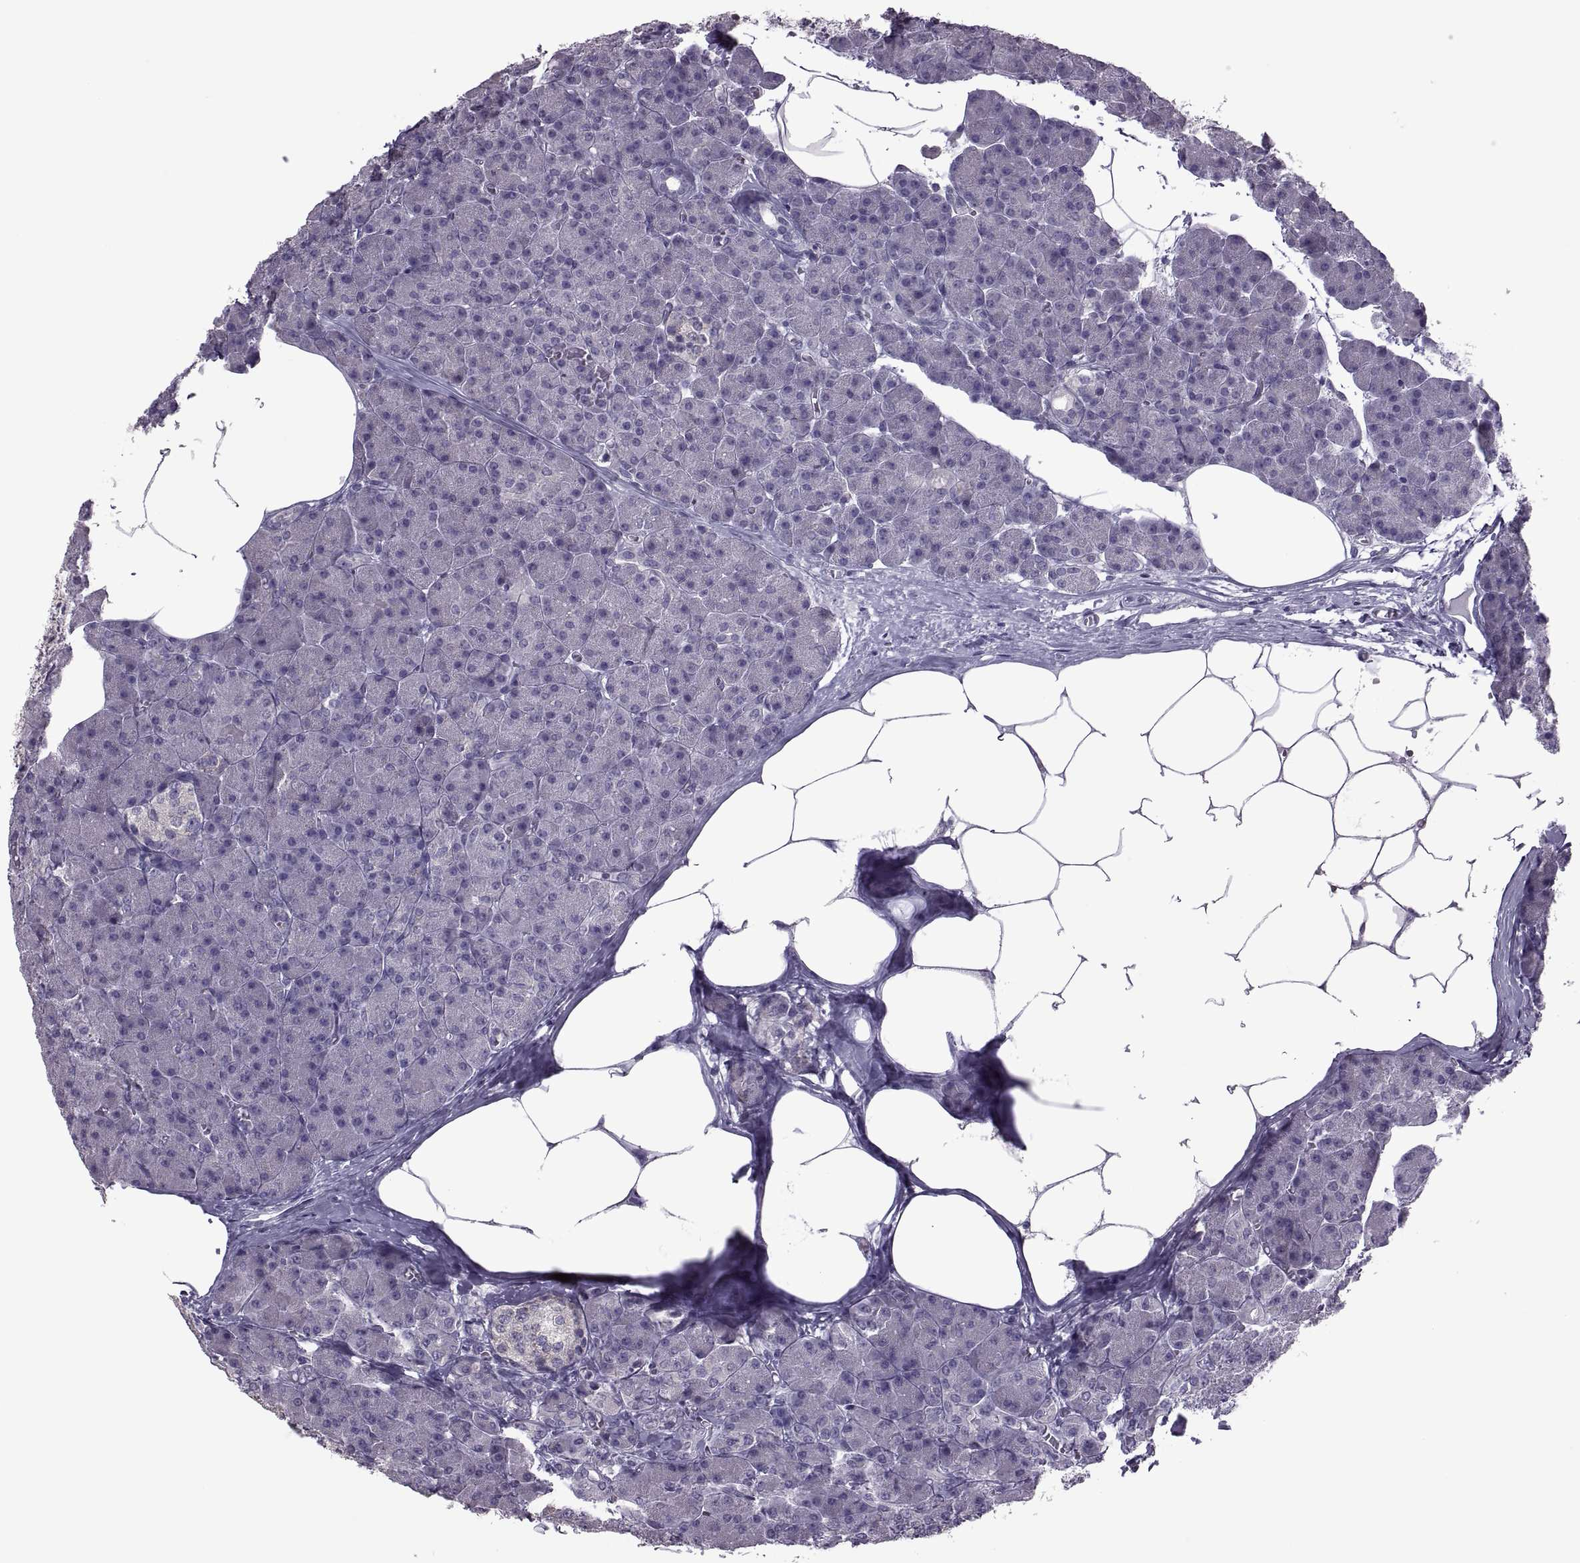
{"staining": {"intensity": "negative", "quantity": "none", "location": "none"}, "tissue": "pancreas", "cell_type": "Exocrine glandular cells", "image_type": "normal", "snomed": [{"axis": "morphology", "description": "Normal tissue, NOS"}, {"axis": "topography", "description": "Pancreas"}], "caption": "High magnification brightfield microscopy of normal pancreas stained with DAB (brown) and counterstained with hematoxylin (blue): exocrine glandular cells show no significant staining.", "gene": "PABPC1", "patient": {"sex": "female", "age": 45}}